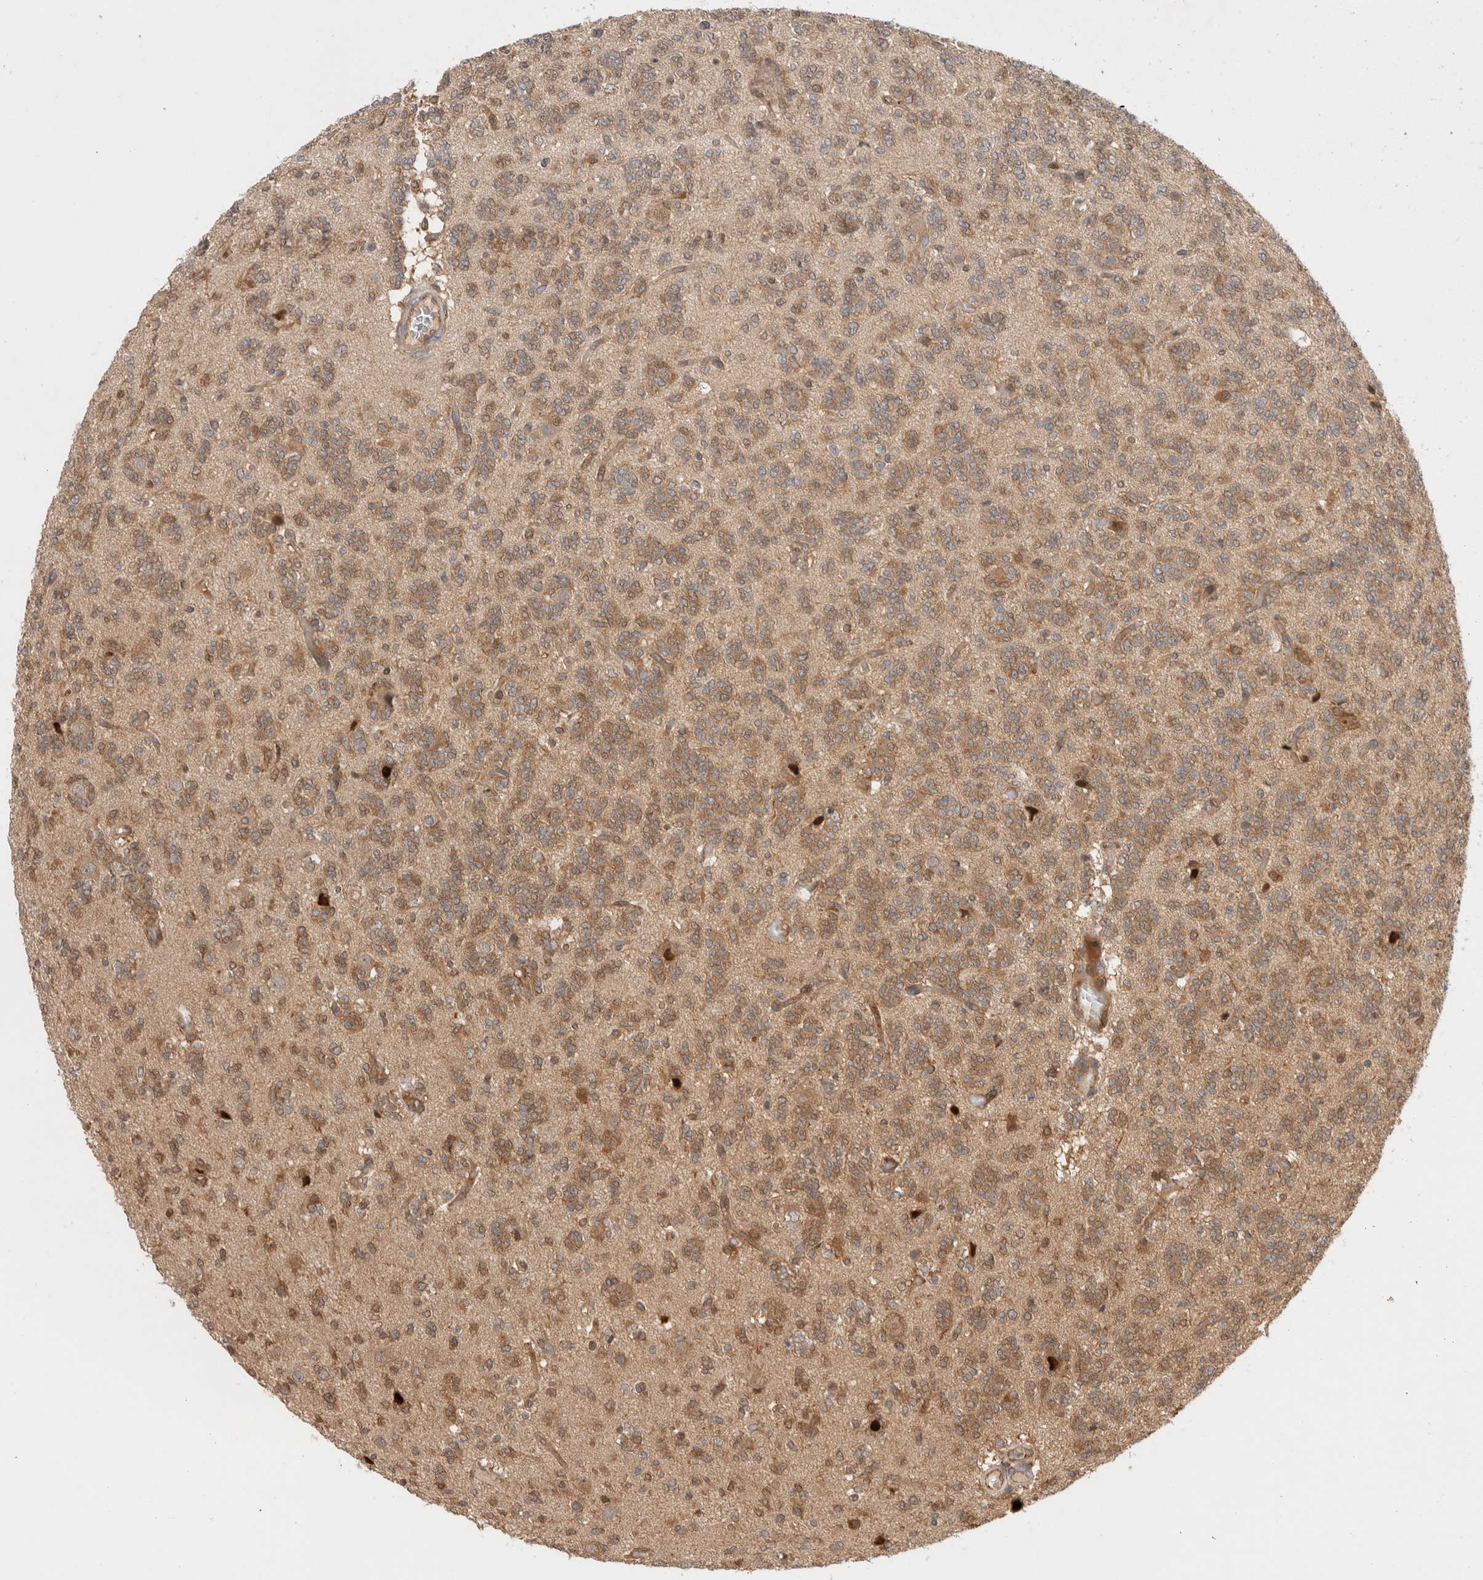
{"staining": {"intensity": "moderate", "quantity": "25%-75%", "location": "cytoplasmic/membranous"}, "tissue": "glioma", "cell_type": "Tumor cells", "image_type": "cancer", "snomed": [{"axis": "morphology", "description": "Glioma, malignant, Low grade"}, {"axis": "topography", "description": "Brain"}], "caption": "There is medium levels of moderate cytoplasmic/membranous staining in tumor cells of malignant glioma (low-grade), as demonstrated by immunohistochemical staining (brown color).", "gene": "OTUD6B", "patient": {"sex": "male", "age": 38}}